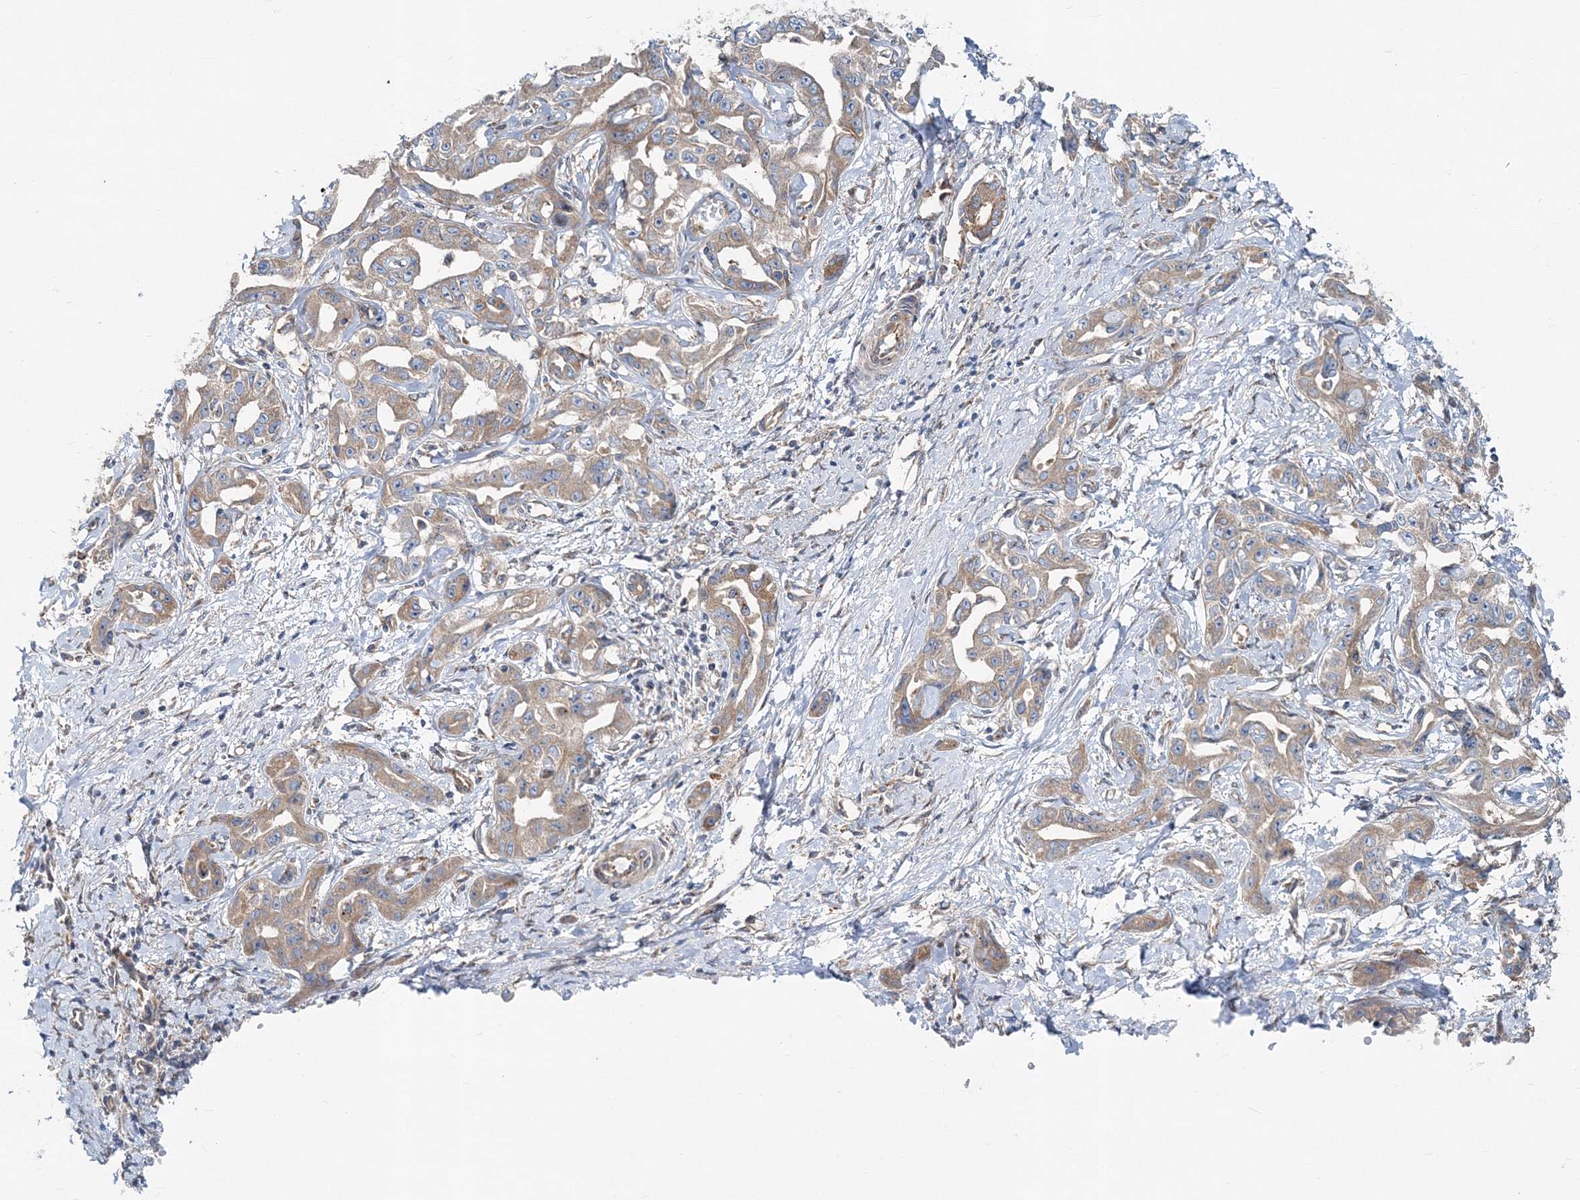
{"staining": {"intensity": "weak", "quantity": ">75%", "location": "cytoplasmic/membranous"}, "tissue": "liver cancer", "cell_type": "Tumor cells", "image_type": "cancer", "snomed": [{"axis": "morphology", "description": "Cholangiocarcinoma"}, {"axis": "topography", "description": "Liver"}], "caption": "There is low levels of weak cytoplasmic/membranous positivity in tumor cells of liver cancer (cholangiocarcinoma), as demonstrated by immunohistochemical staining (brown color).", "gene": "MPHOSPH9", "patient": {"sex": "male", "age": 59}}